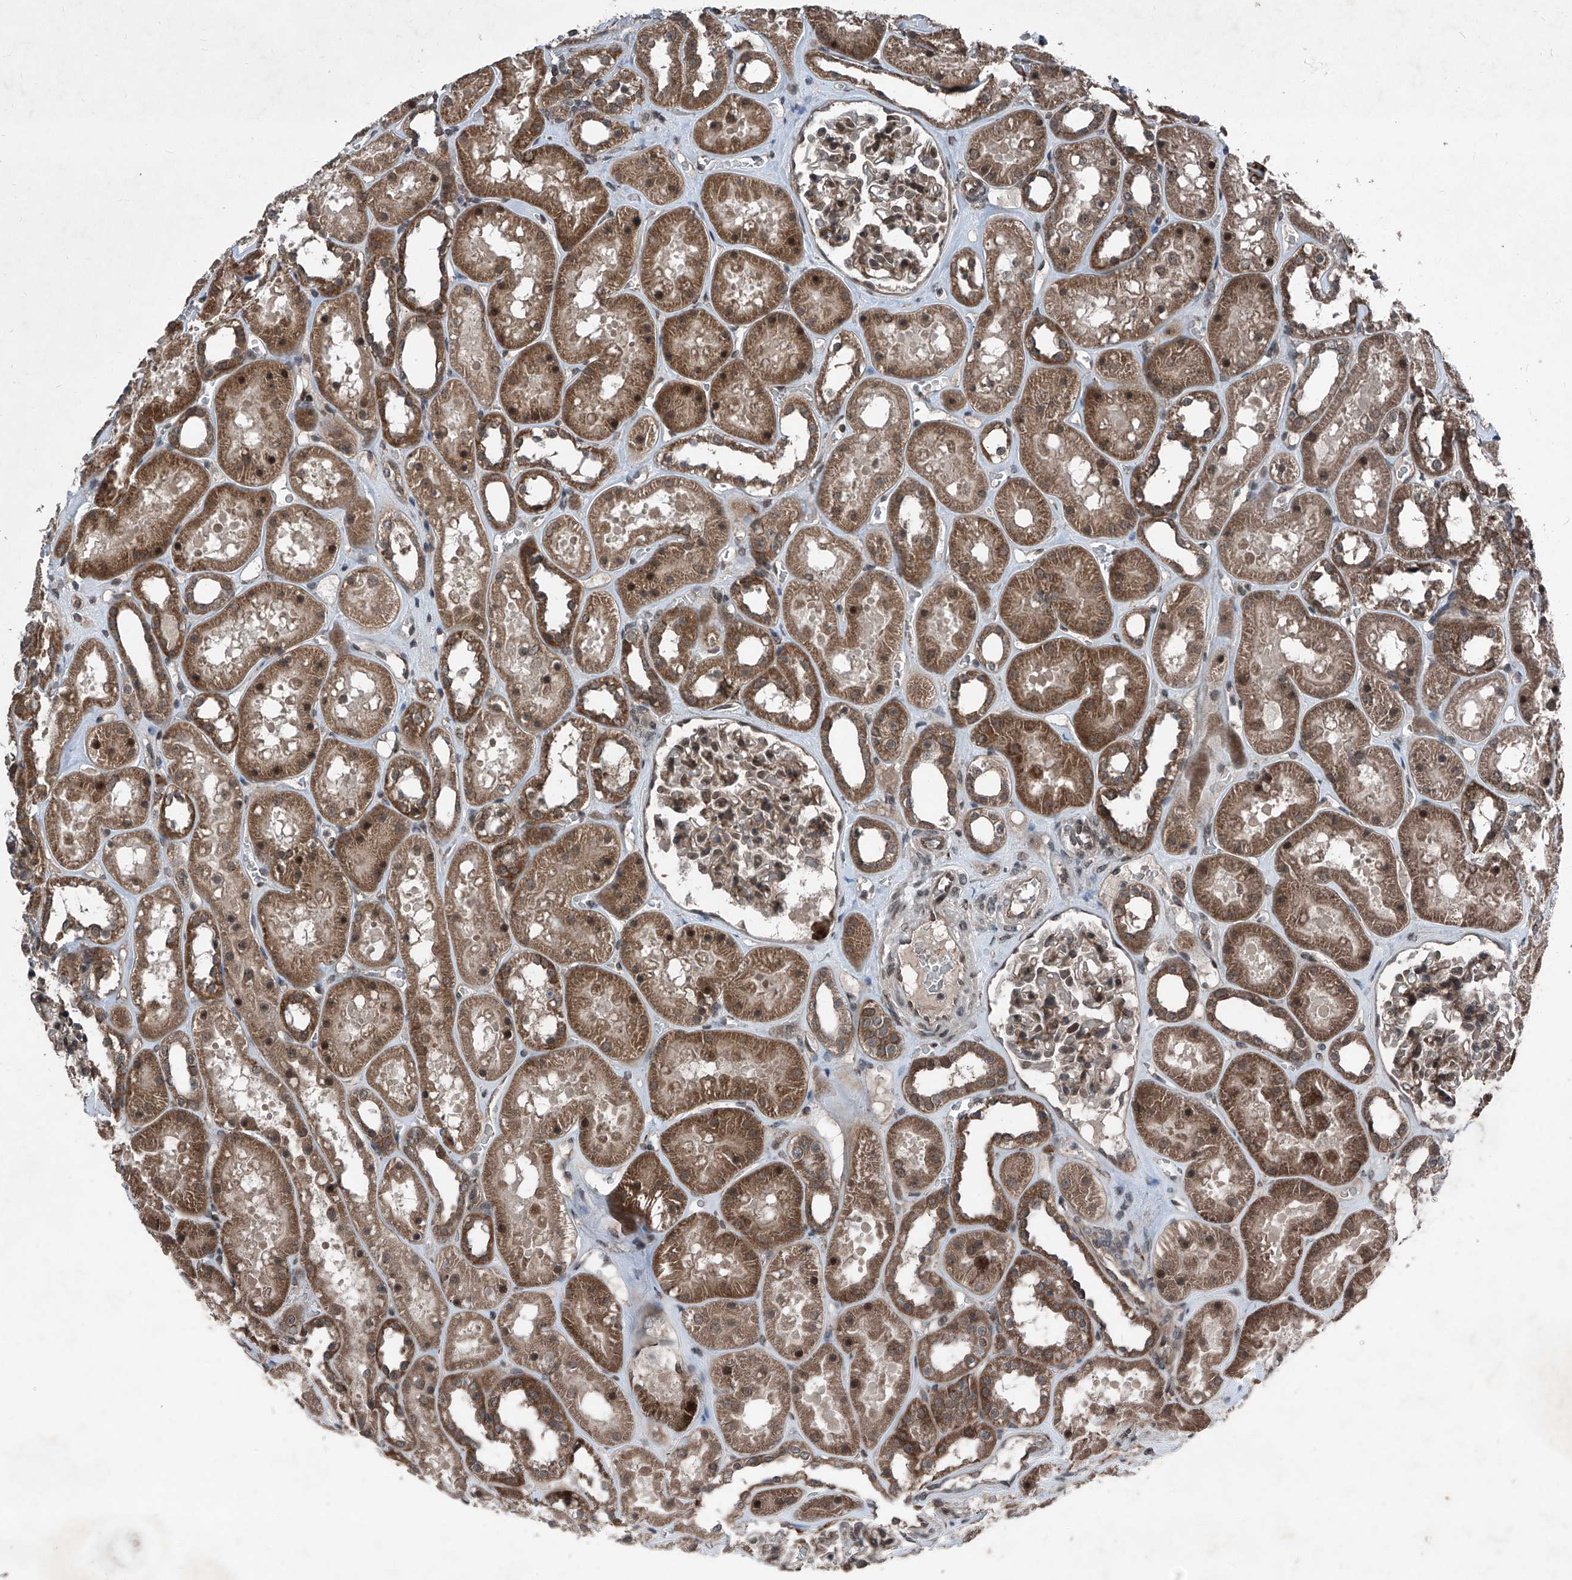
{"staining": {"intensity": "moderate", "quantity": ">75%", "location": "cytoplasmic/membranous,nuclear"}, "tissue": "kidney", "cell_type": "Cells in glomeruli", "image_type": "normal", "snomed": [{"axis": "morphology", "description": "Normal tissue, NOS"}, {"axis": "topography", "description": "Kidney"}], "caption": "This image demonstrates benign kidney stained with immunohistochemistry to label a protein in brown. The cytoplasmic/membranous,nuclear of cells in glomeruli show moderate positivity for the protein. Nuclei are counter-stained blue.", "gene": "COA7", "patient": {"sex": "female", "age": 41}}